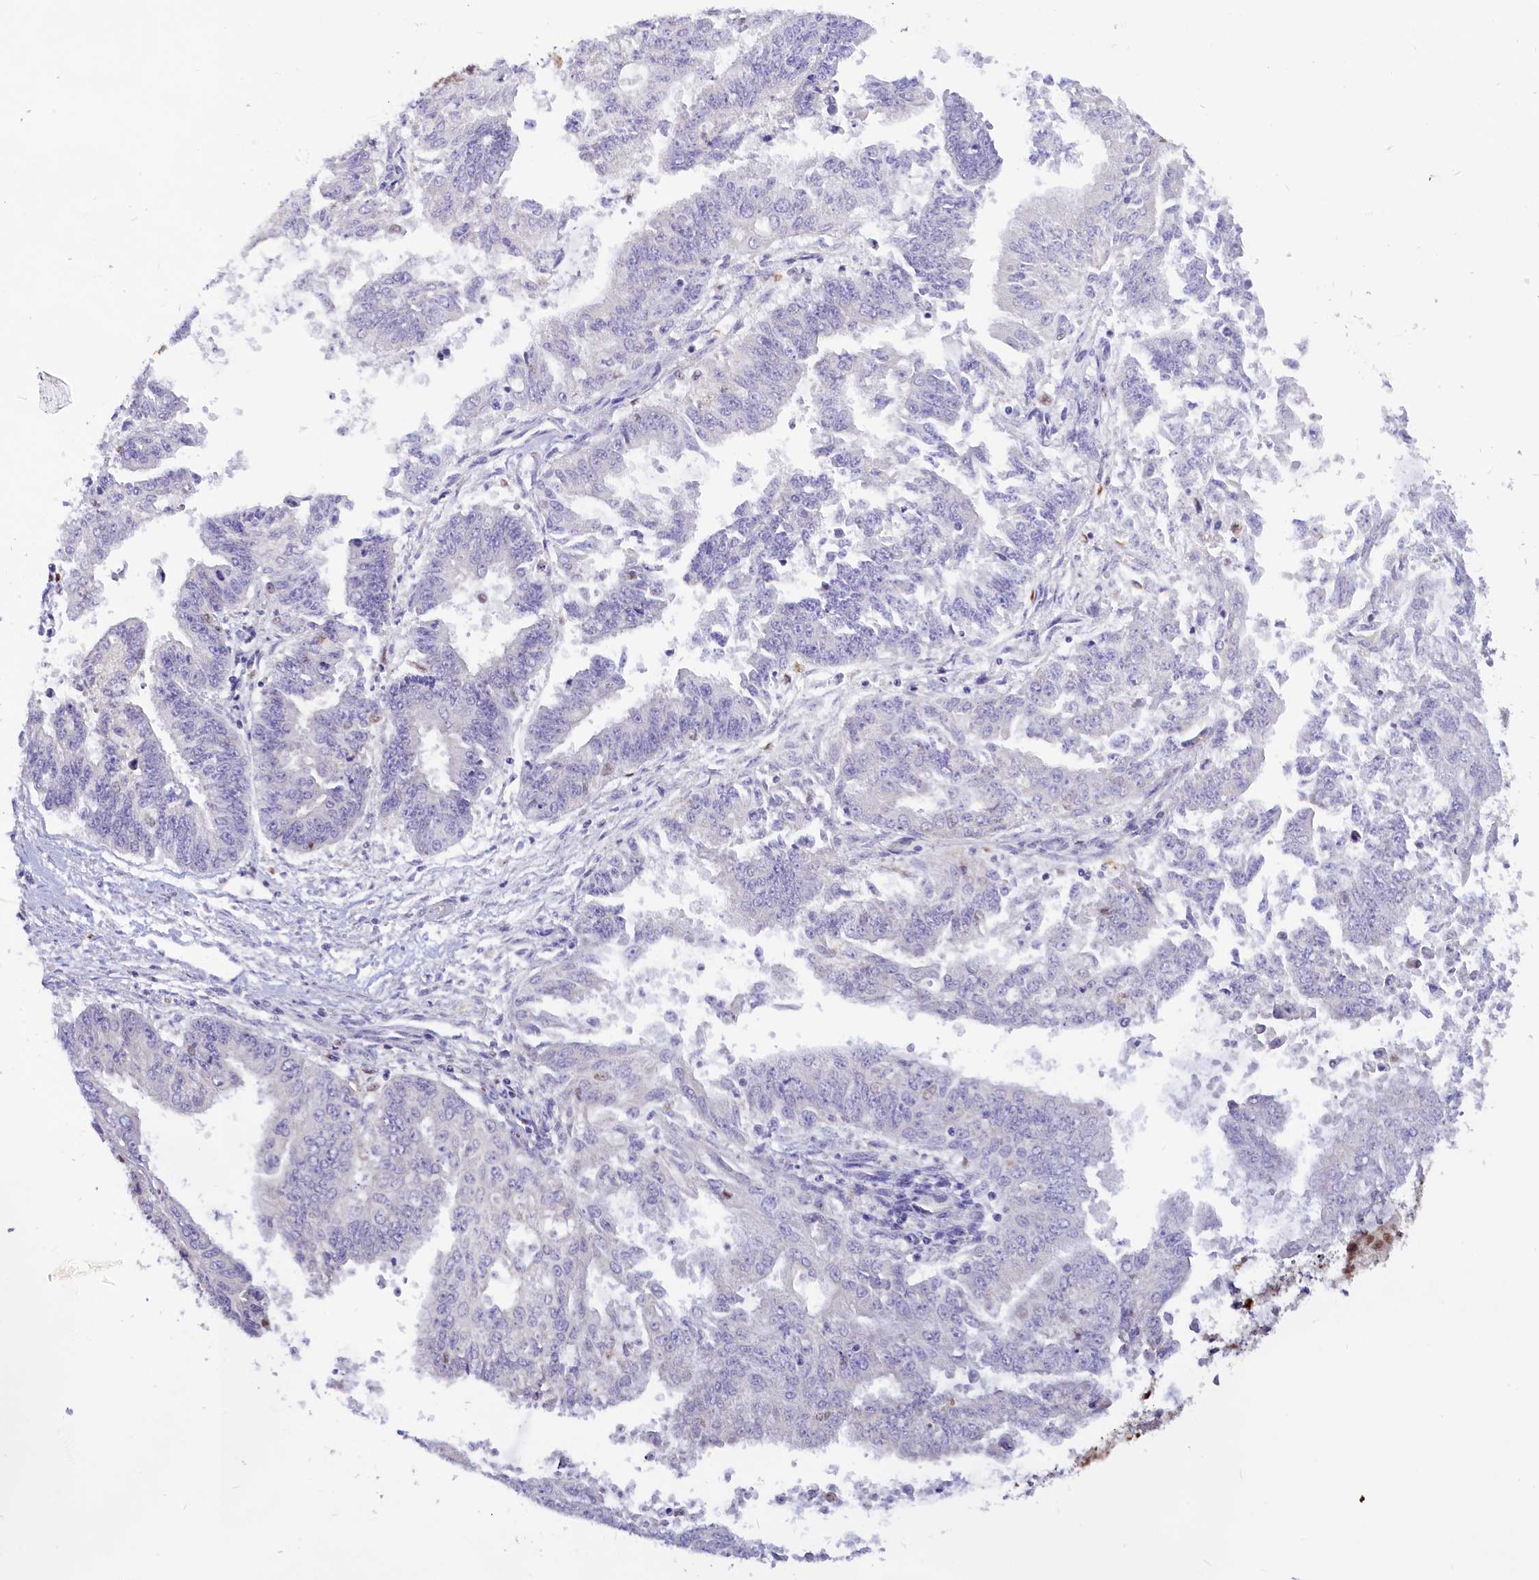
{"staining": {"intensity": "negative", "quantity": "none", "location": "none"}, "tissue": "endometrial cancer", "cell_type": "Tumor cells", "image_type": "cancer", "snomed": [{"axis": "morphology", "description": "Adenocarcinoma, NOS"}, {"axis": "topography", "description": "Endometrium"}], "caption": "Tumor cells are negative for brown protein staining in endometrial adenocarcinoma.", "gene": "BTBD9", "patient": {"sex": "female", "age": 73}}